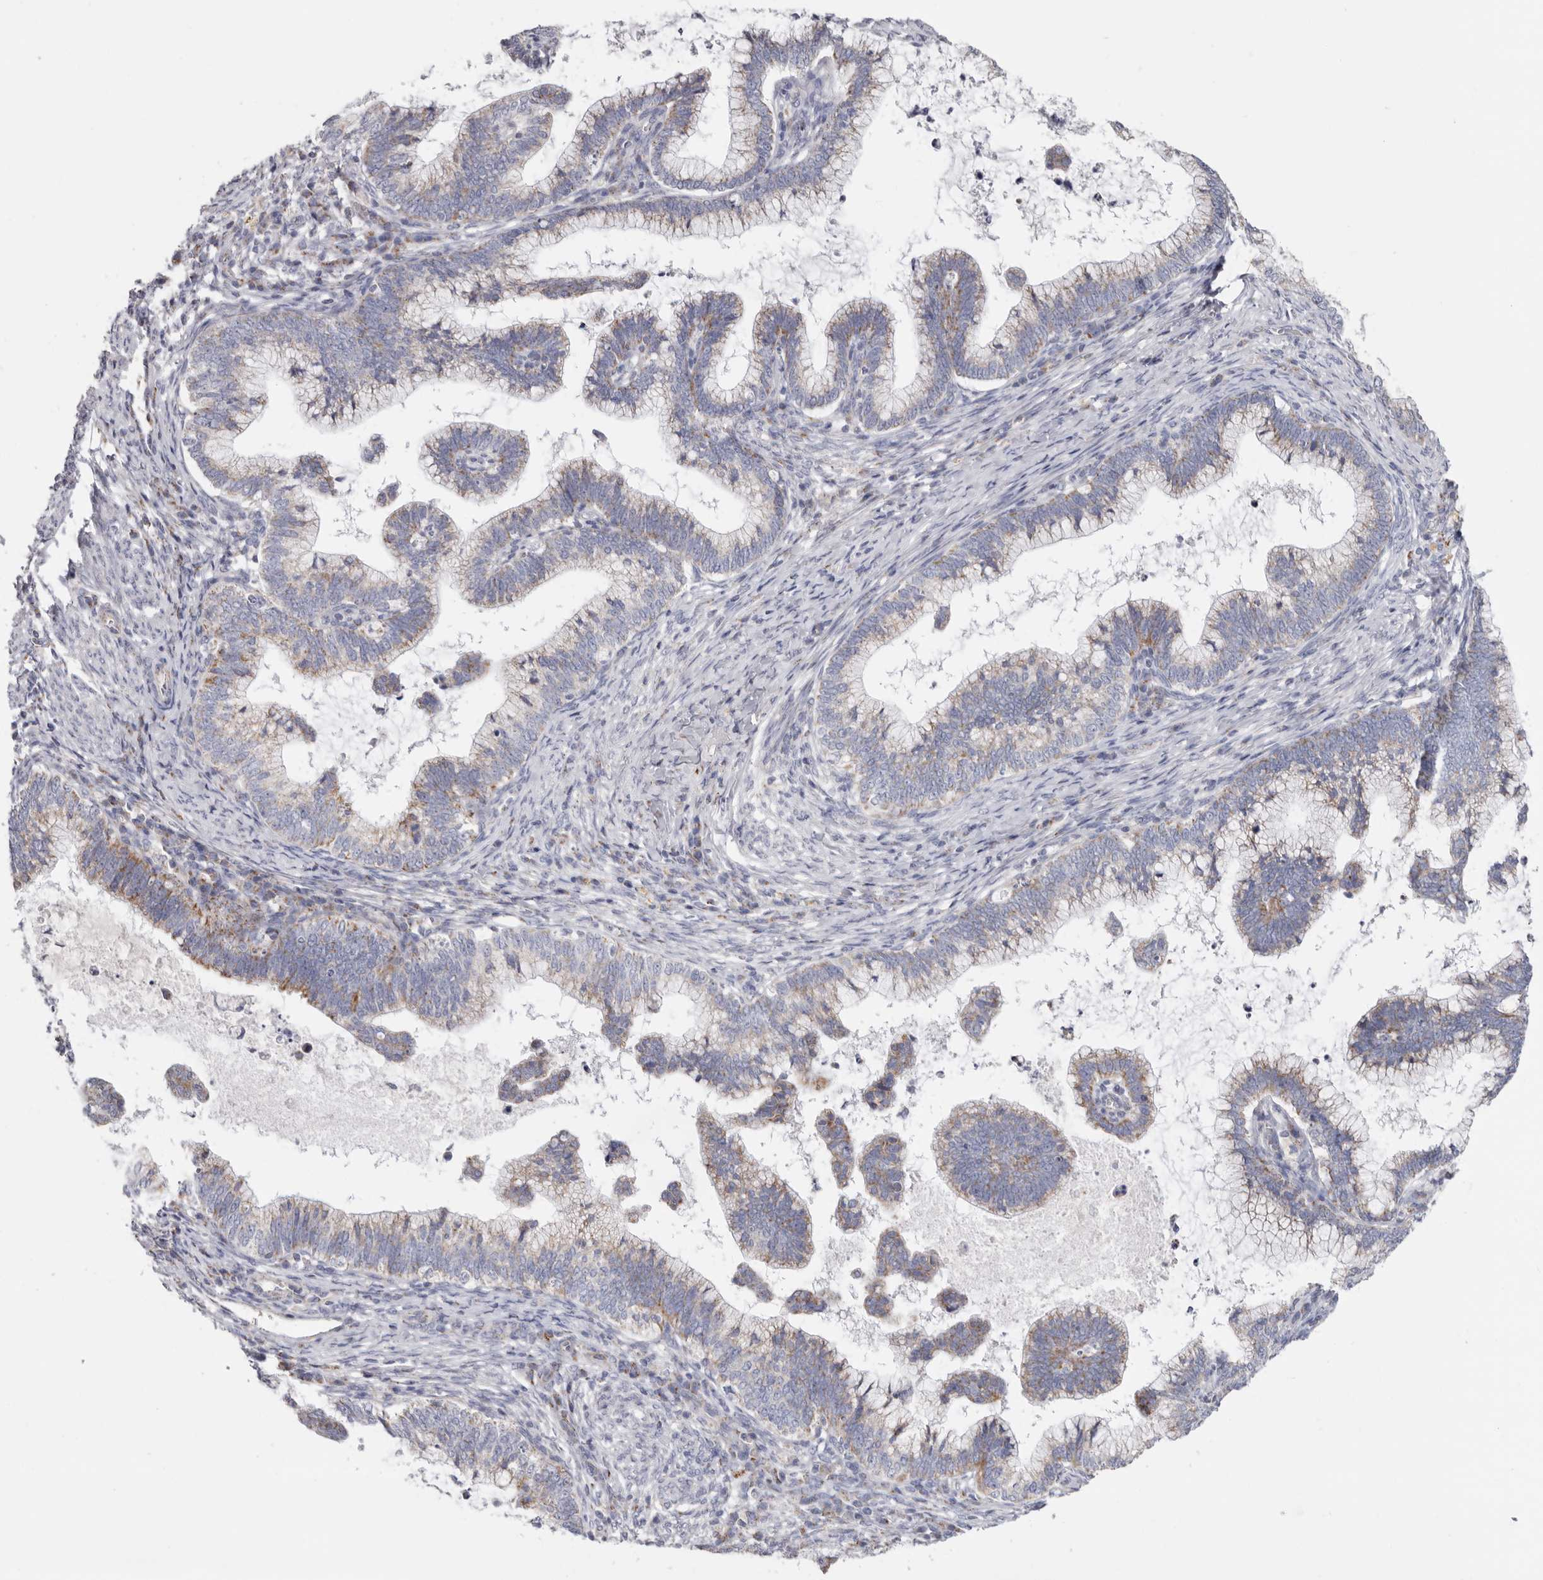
{"staining": {"intensity": "weak", "quantity": "25%-75%", "location": "cytoplasmic/membranous,nuclear"}, "tissue": "cervical cancer", "cell_type": "Tumor cells", "image_type": "cancer", "snomed": [{"axis": "morphology", "description": "Adenocarcinoma, NOS"}, {"axis": "topography", "description": "Cervix"}], "caption": "There is low levels of weak cytoplasmic/membranous and nuclear positivity in tumor cells of cervical cancer (adenocarcinoma), as demonstrated by immunohistochemical staining (brown color).", "gene": "RSPO2", "patient": {"sex": "female", "age": 36}}